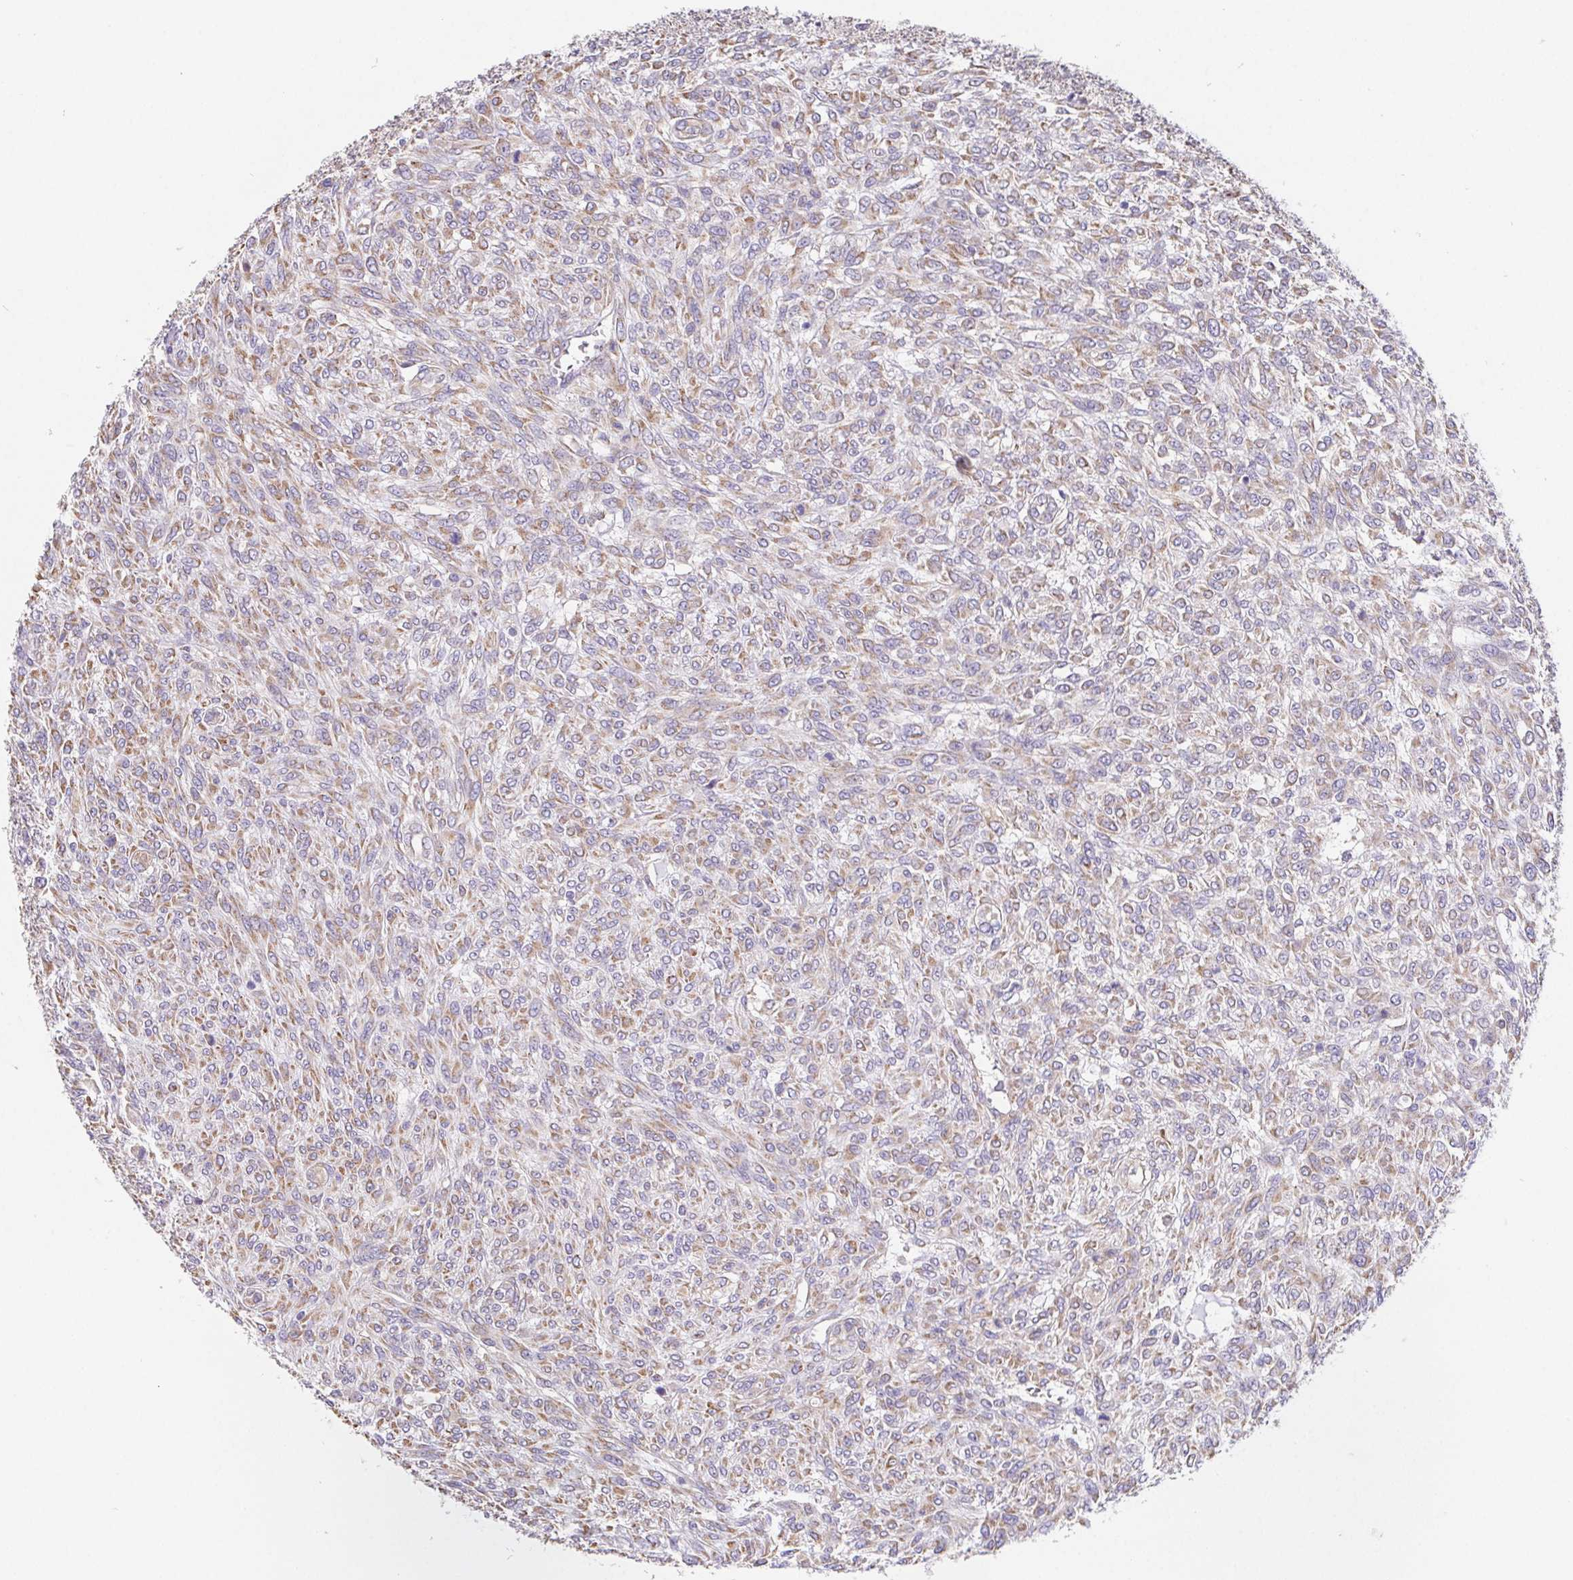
{"staining": {"intensity": "moderate", "quantity": "25%-75%", "location": "cytoplasmic/membranous"}, "tissue": "renal cancer", "cell_type": "Tumor cells", "image_type": "cancer", "snomed": [{"axis": "morphology", "description": "Adenocarcinoma, NOS"}, {"axis": "topography", "description": "Kidney"}], "caption": "The immunohistochemical stain highlights moderate cytoplasmic/membranous expression in tumor cells of renal adenocarcinoma tissue.", "gene": "ADAM8", "patient": {"sex": "male", "age": 58}}